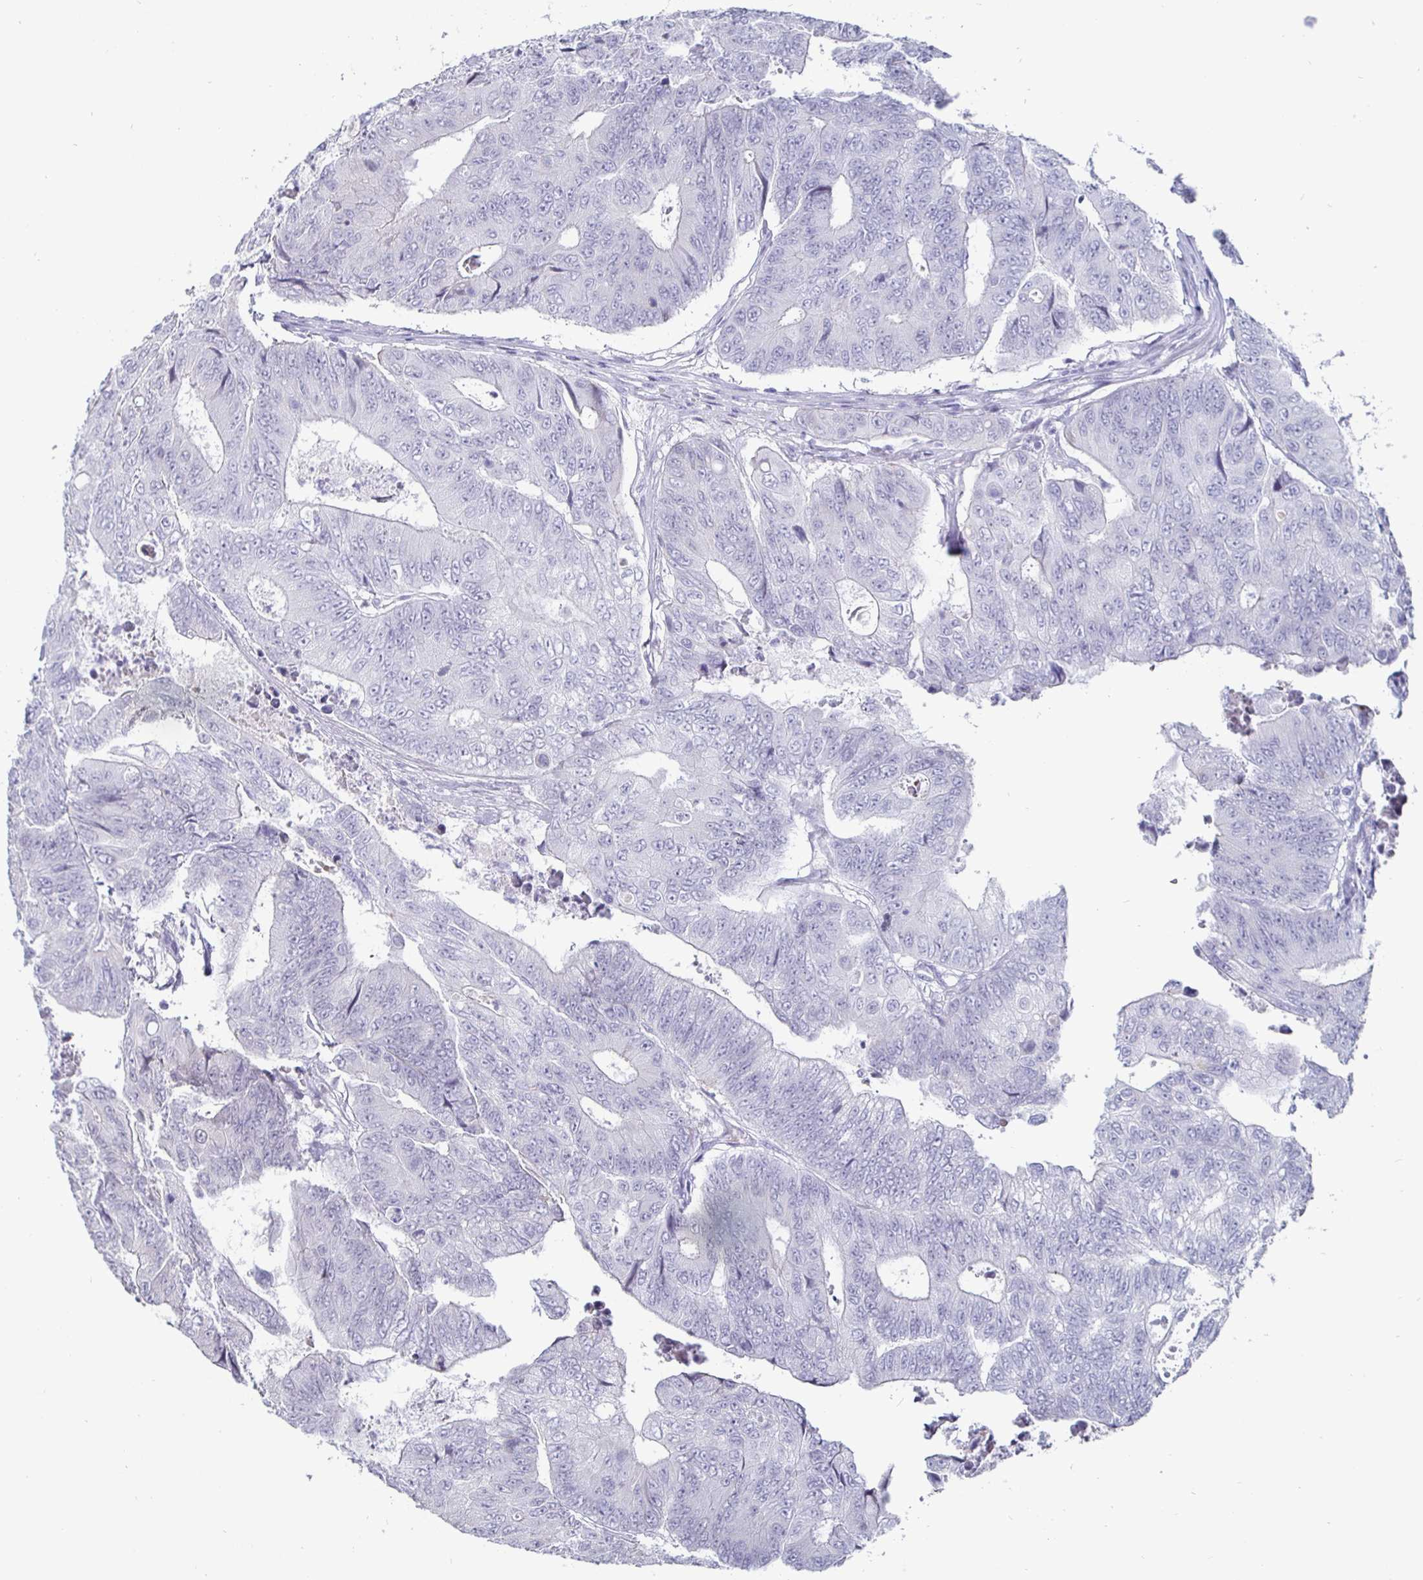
{"staining": {"intensity": "negative", "quantity": "none", "location": "none"}, "tissue": "colorectal cancer", "cell_type": "Tumor cells", "image_type": "cancer", "snomed": [{"axis": "morphology", "description": "Adenocarcinoma, NOS"}, {"axis": "topography", "description": "Colon"}], "caption": "A high-resolution photomicrograph shows immunohistochemistry staining of colorectal cancer, which displays no significant expression in tumor cells.", "gene": "OOSP2", "patient": {"sex": "female", "age": 48}}